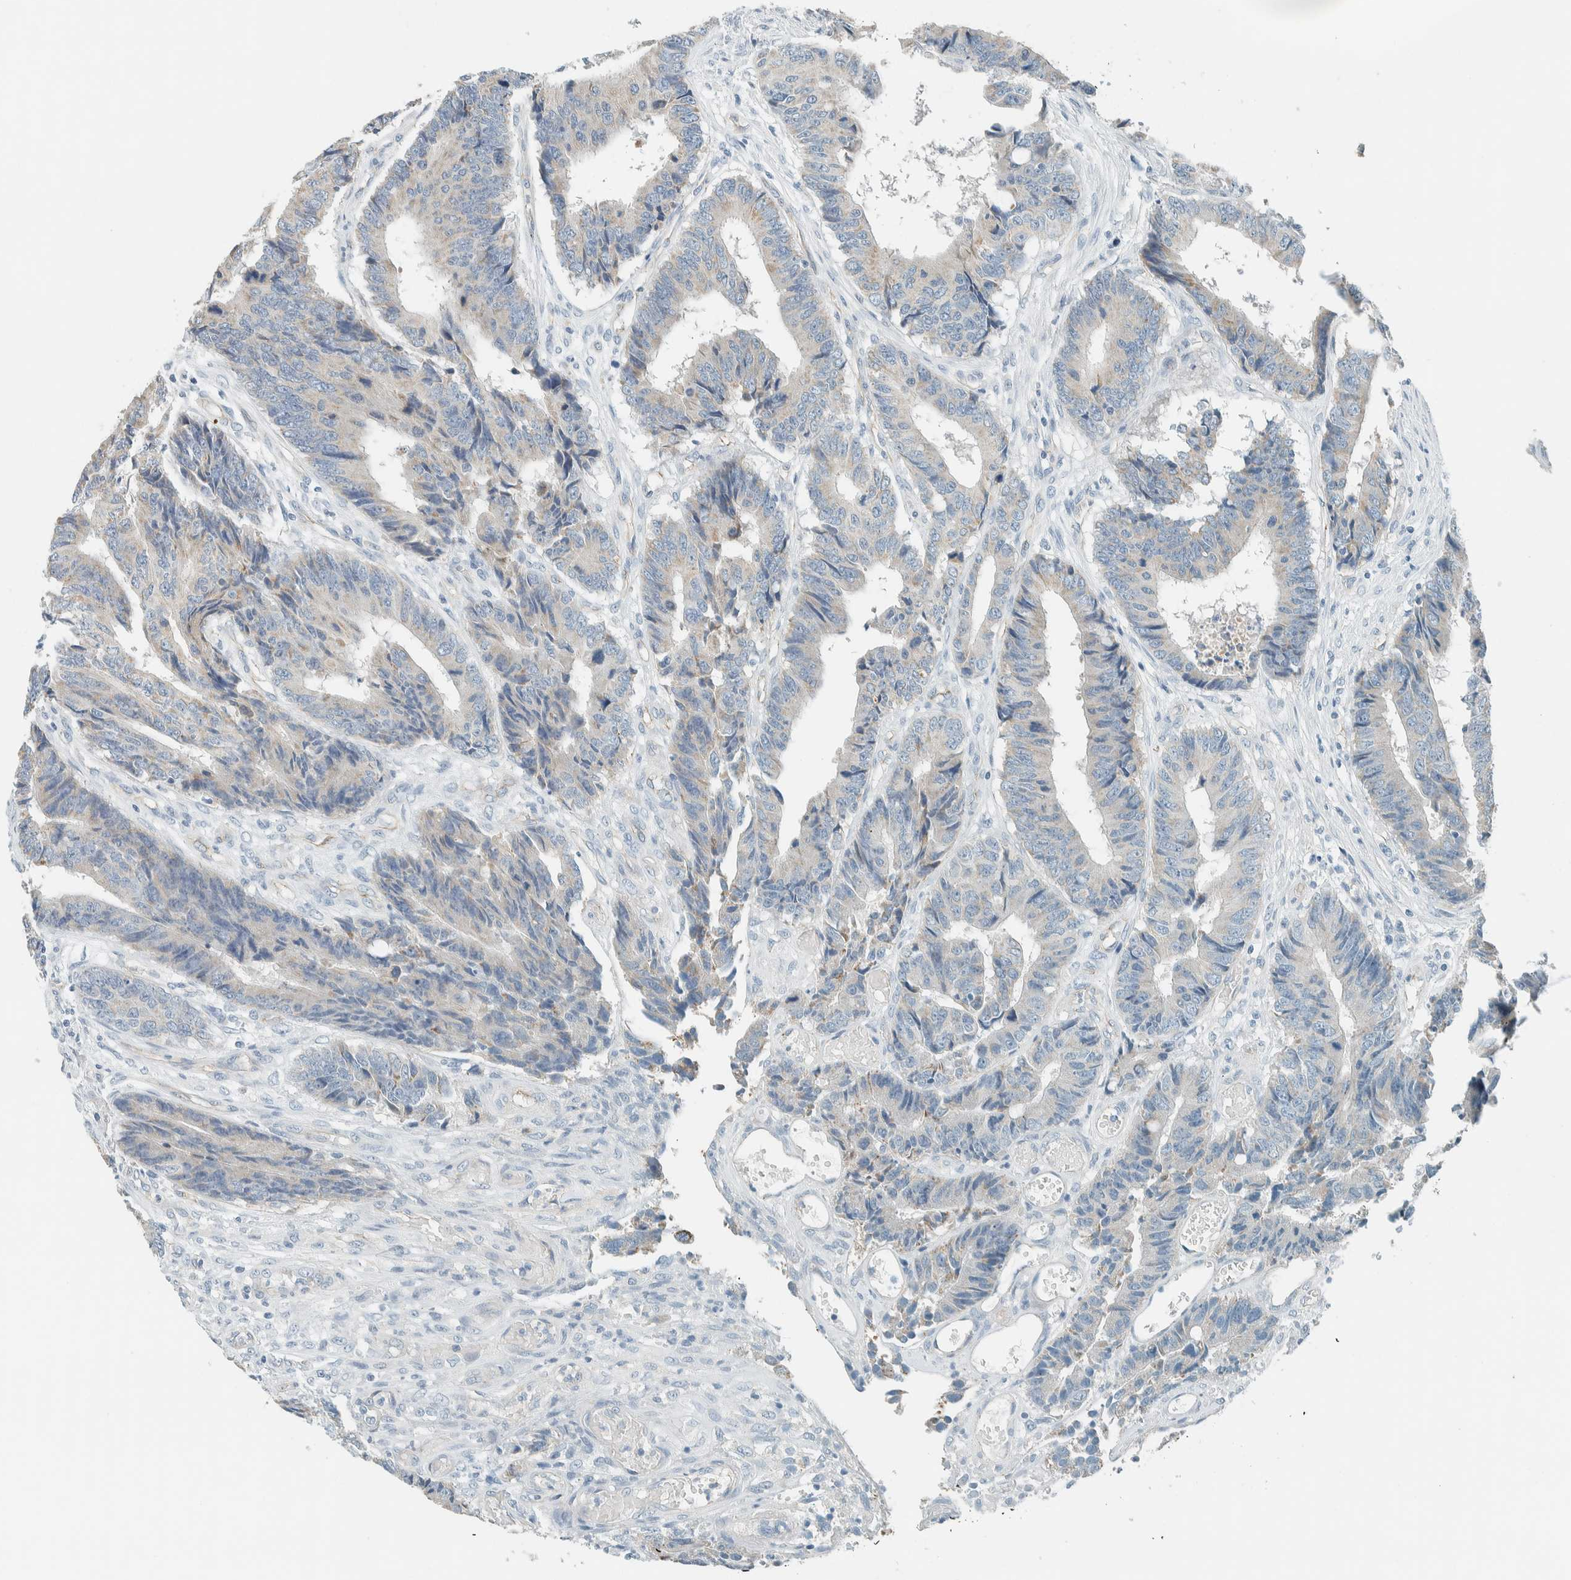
{"staining": {"intensity": "weak", "quantity": "<25%", "location": "cytoplasmic/membranous"}, "tissue": "colorectal cancer", "cell_type": "Tumor cells", "image_type": "cancer", "snomed": [{"axis": "morphology", "description": "Adenocarcinoma, NOS"}, {"axis": "topography", "description": "Rectum"}], "caption": "Colorectal cancer stained for a protein using immunohistochemistry shows no staining tumor cells.", "gene": "SLFN12", "patient": {"sex": "male", "age": 84}}